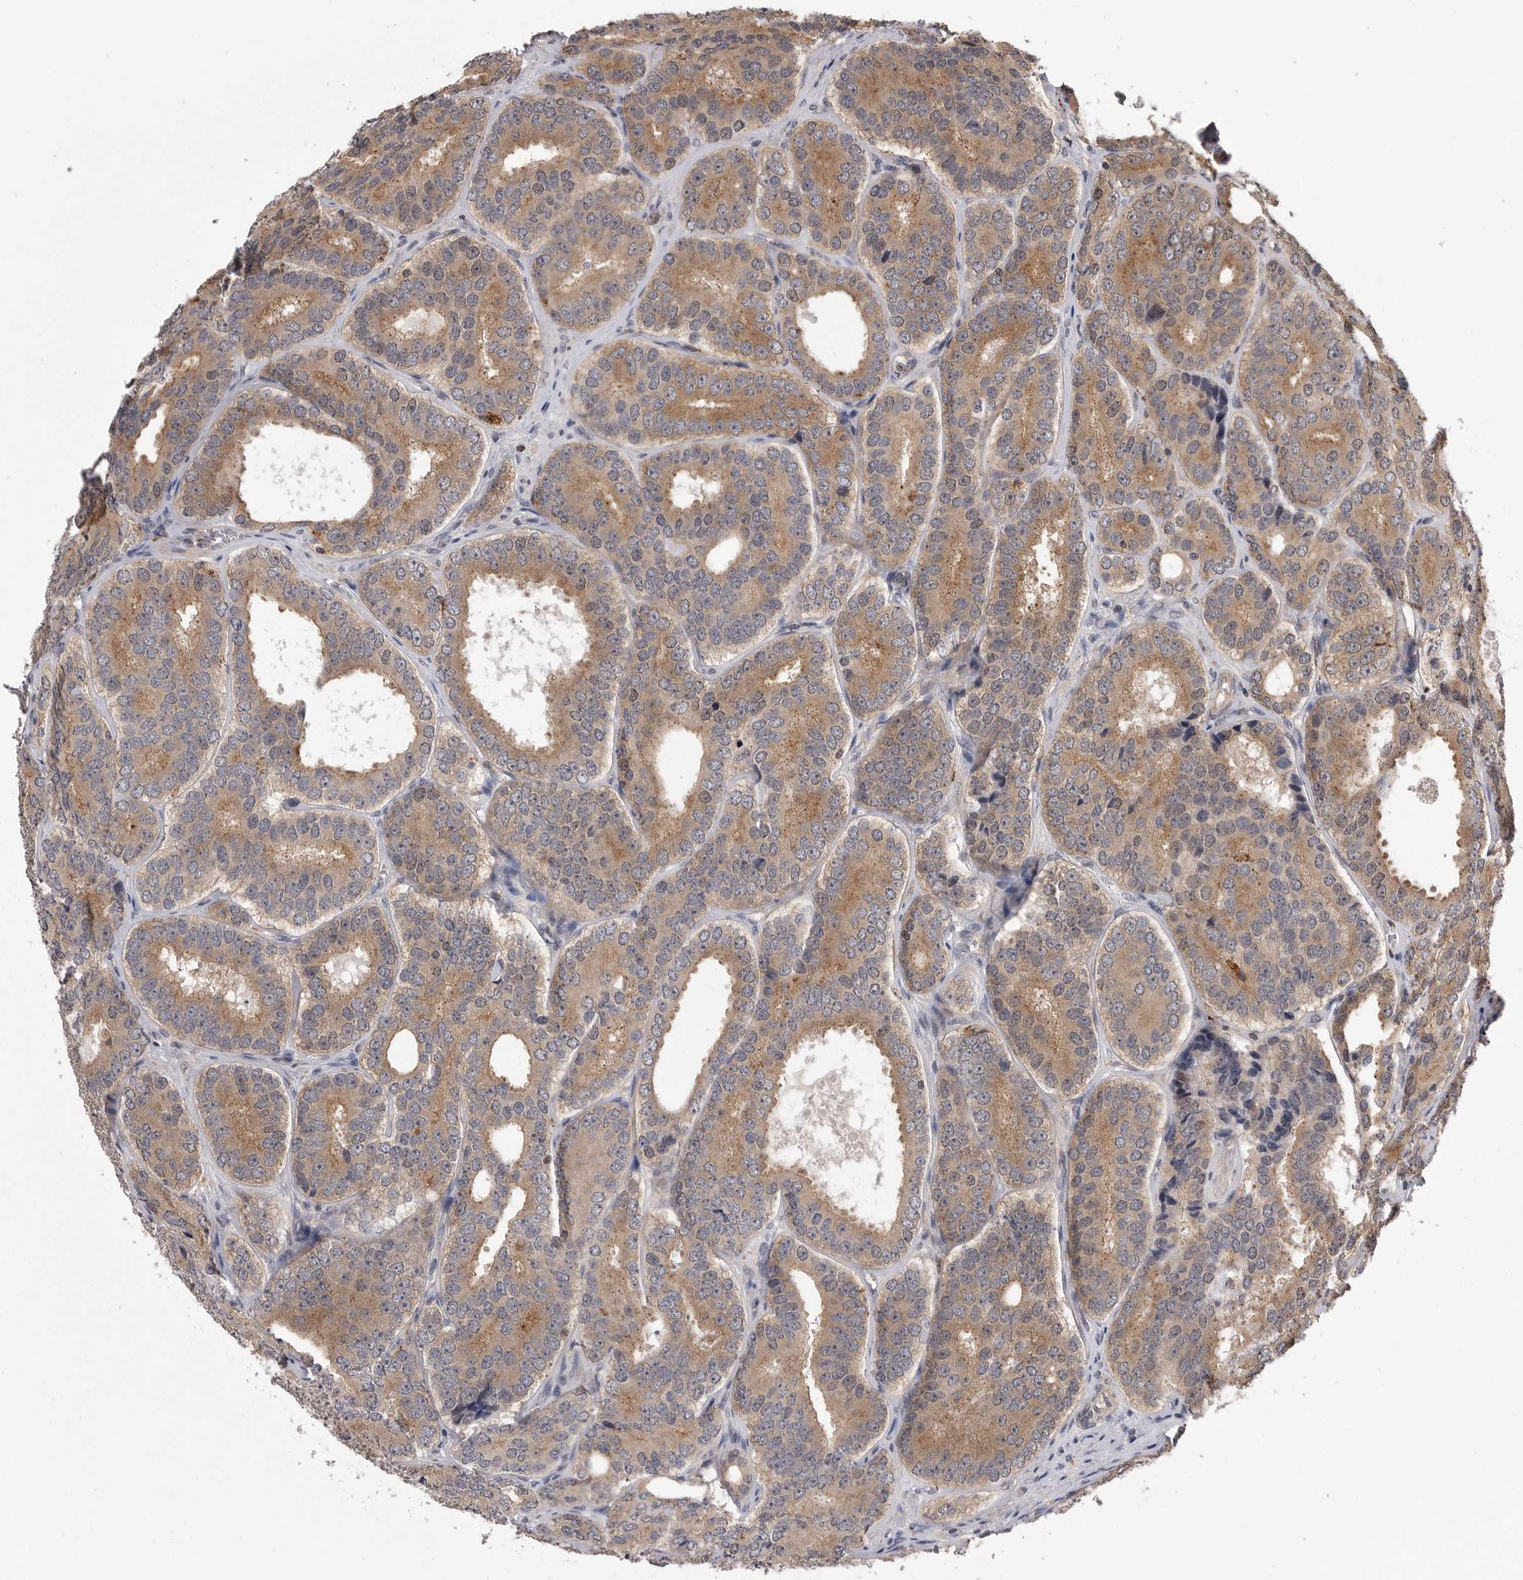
{"staining": {"intensity": "moderate", "quantity": ">75%", "location": "cytoplasmic/membranous"}, "tissue": "prostate cancer", "cell_type": "Tumor cells", "image_type": "cancer", "snomed": [{"axis": "morphology", "description": "Adenocarcinoma, High grade"}, {"axis": "topography", "description": "Prostate"}], "caption": "The image exhibits a brown stain indicating the presence of a protein in the cytoplasmic/membranous of tumor cells in prostate adenocarcinoma (high-grade). The staining was performed using DAB to visualize the protein expression in brown, while the nuclei were stained in blue with hematoxylin (Magnification: 20x).", "gene": "AOAH", "patient": {"sex": "male", "age": 56}}